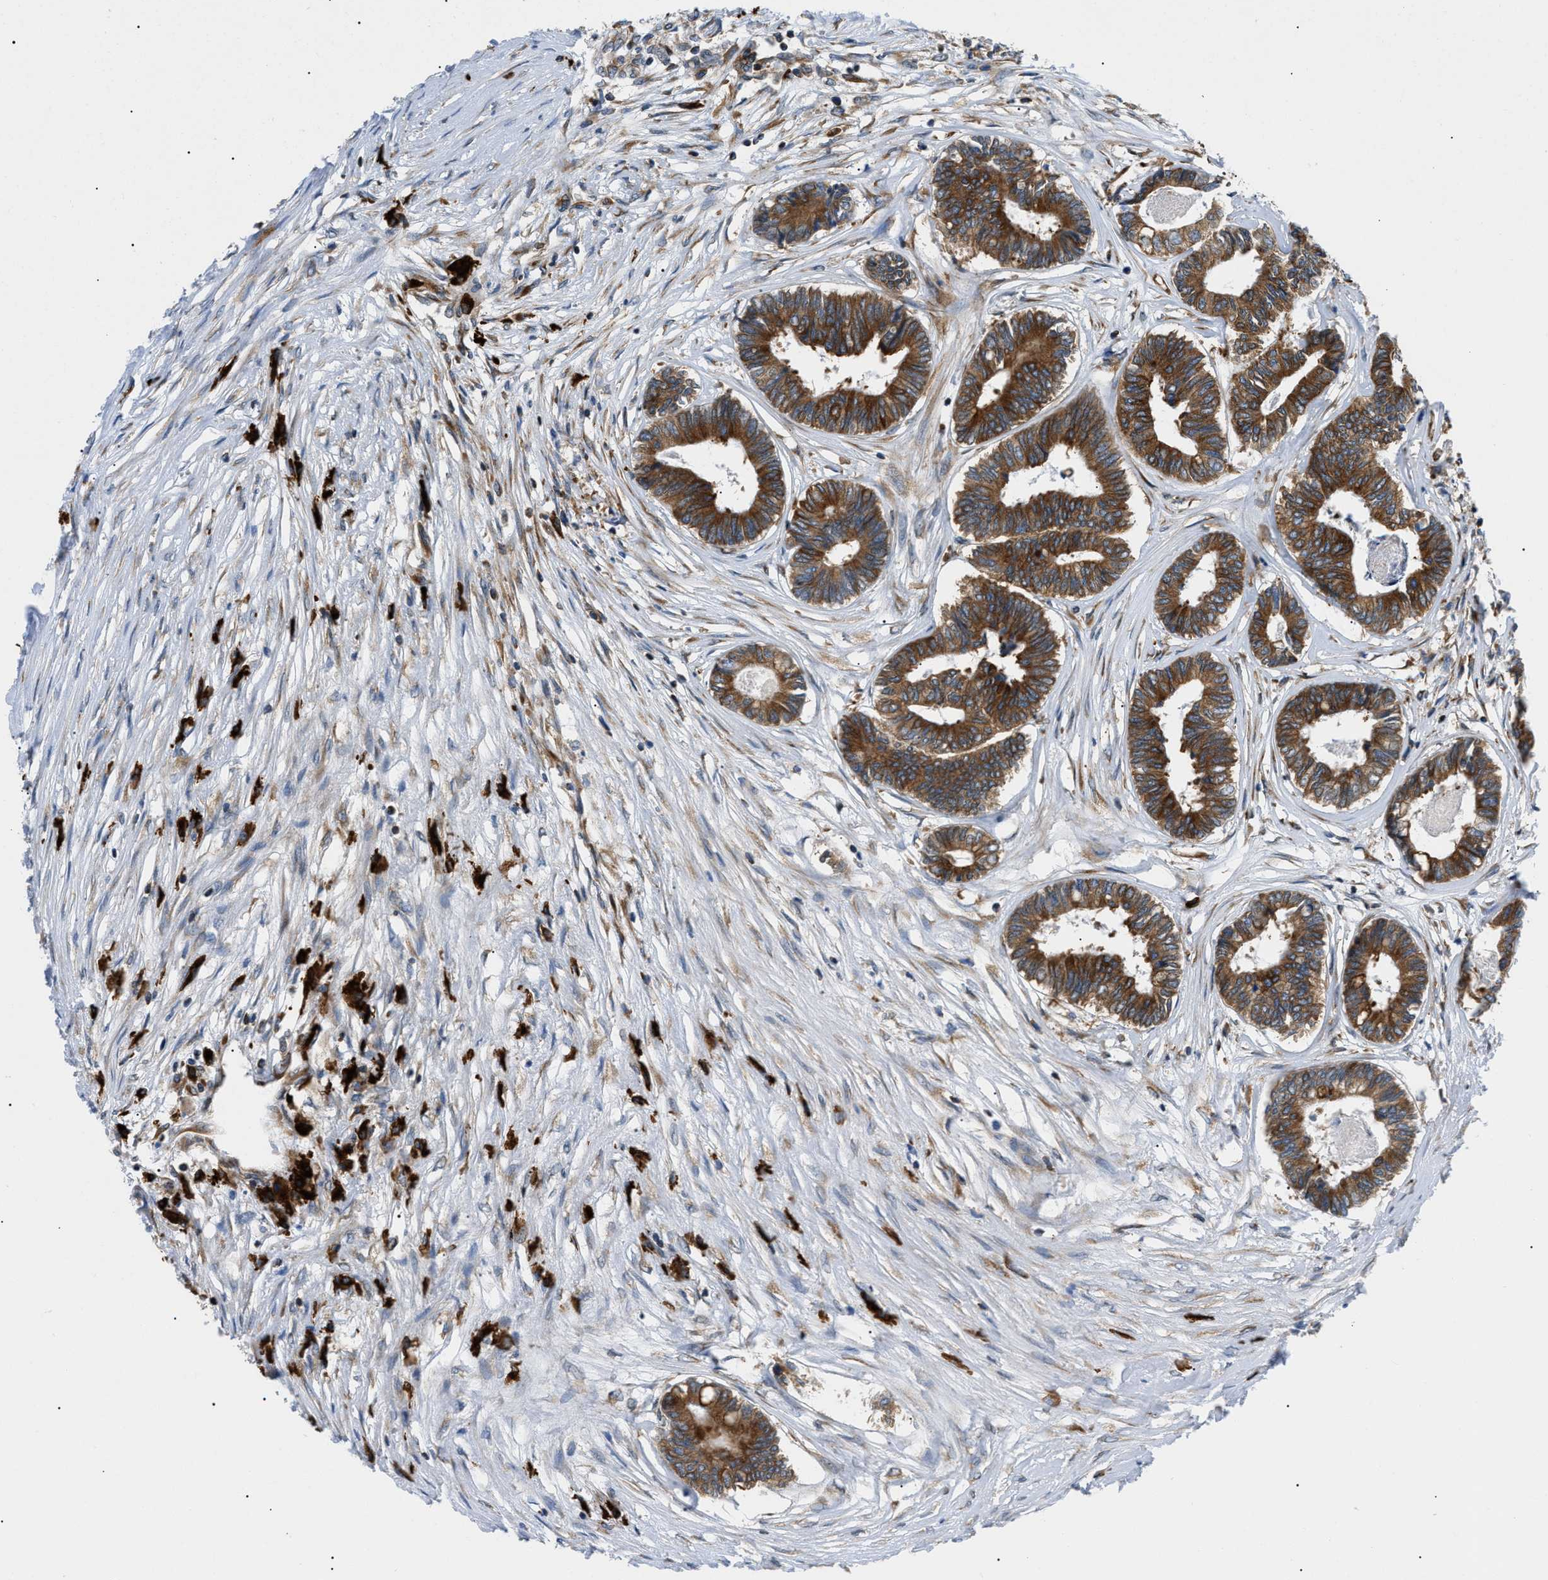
{"staining": {"intensity": "strong", "quantity": ">75%", "location": "cytoplasmic/membranous"}, "tissue": "colorectal cancer", "cell_type": "Tumor cells", "image_type": "cancer", "snomed": [{"axis": "morphology", "description": "Adenocarcinoma, NOS"}, {"axis": "topography", "description": "Rectum"}], "caption": "A high-resolution micrograph shows immunohistochemistry (IHC) staining of colorectal adenocarcinoma, which displays strong cytoplasmic/membranous expression in about >75% of tumor cells. Using DAB (brown) and hematoxylin (blue) stains, captured at high magnification using brightfield microscopy.", "gene": "DERL1", "patient": {"sex": "male", "age": 63}}